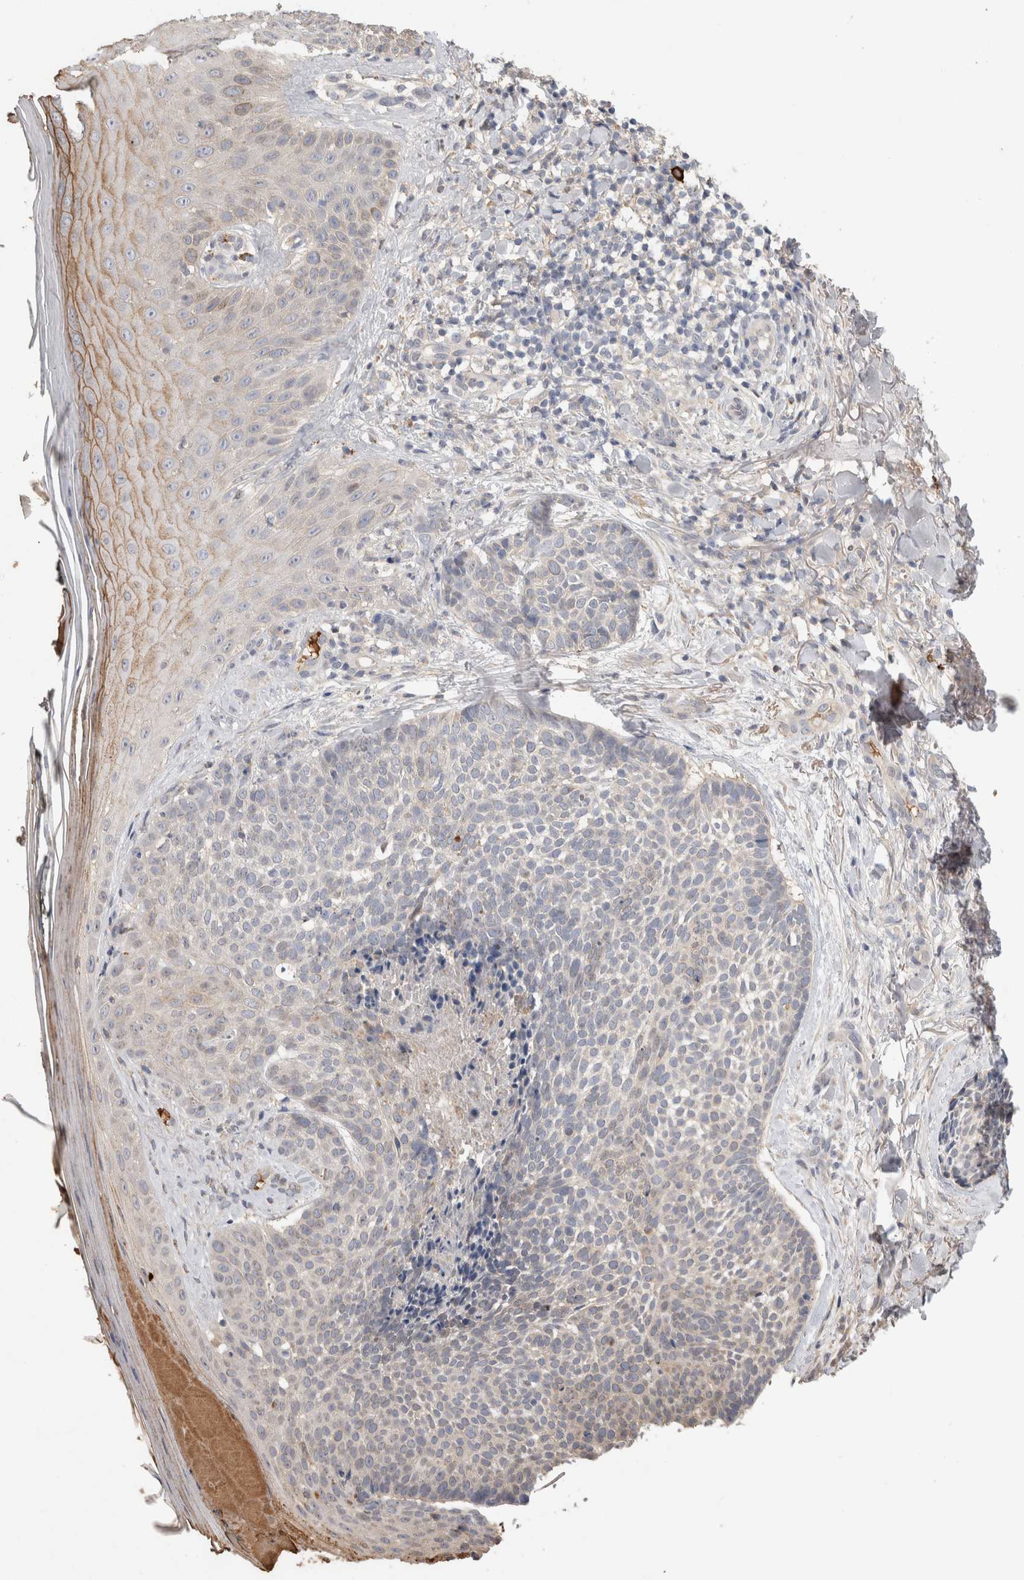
{"staining": {"intensity": "negative", "quantity": "none", "location": "none"}, "tissue": "skin cancer", "cell_type": "Tumor cells", "image_type": "cancer", "snomed": [{"axis": "morphology", "description": "Normal tissue, NOS"}, {"axis": "morphology", "description": "Basal cell carcinoma"}, {"axis": "topography", "description": "Skin"}], "caption": "This histopathology image is of skin cancer (basal cell carcinoma) stained with immunohistochemistry to label a protein in brown with the nuclei are counter-stained blue. There is no positivity in tumor cells. (Stains: DAB (3,3'-diaminobenzidine) IHC with hematoxylin counter stain, Microscopy: brightfield microscopy at high magnification).", "gene": "PPP3CC", "patient": {"sex": "male", "age": 67}}